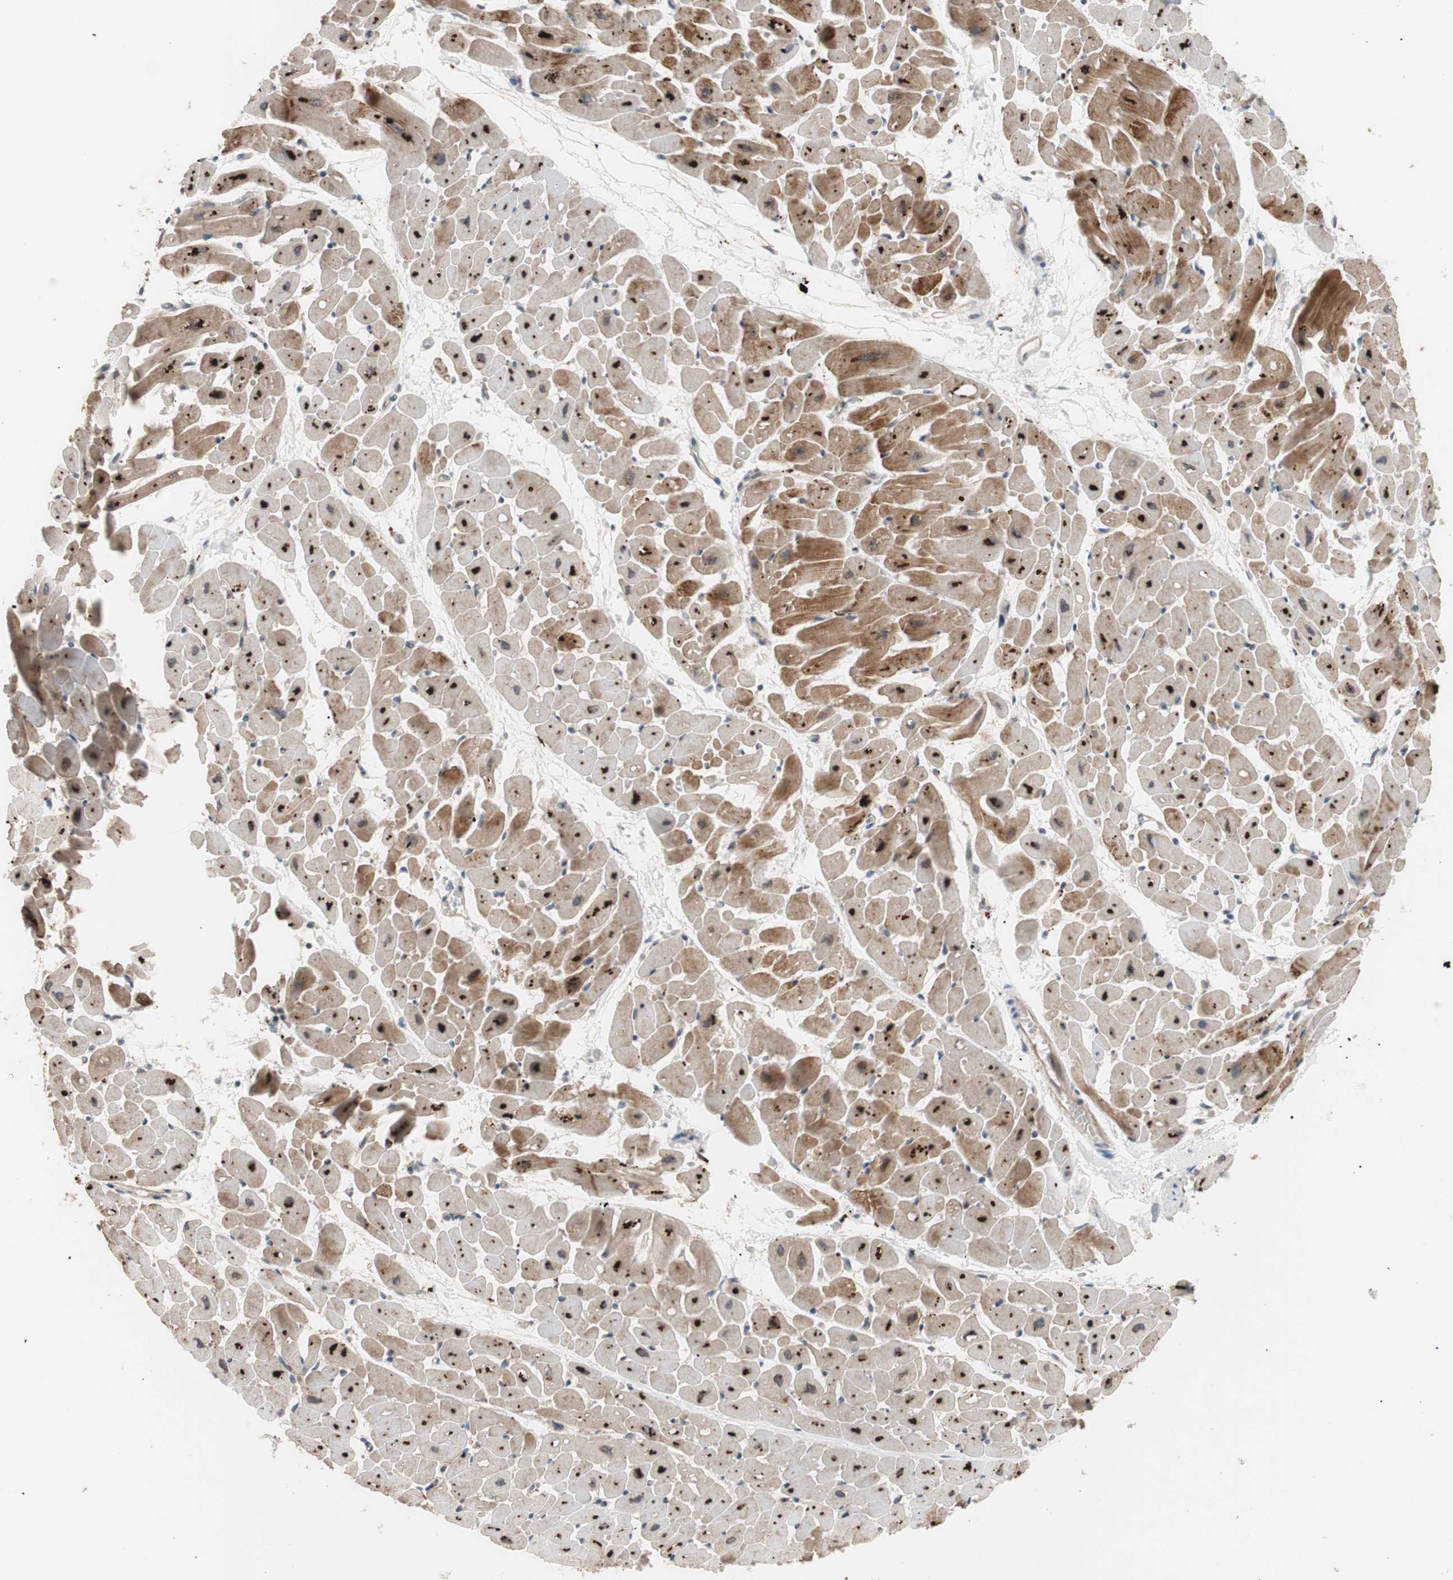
{"staining": {"intensity": "strong", "quantity": "25%-75%", "location": "cytoplasmic/membranous,nuclear"}, "tissue": "heart muscle", "cell_type": "Cardiomyocytes", "image_type": "normal", "snomed": [{"axis": "morphology", "description": "Normal tissue, NOS"}, {"axis": "topography", "description": "Heart"}], "caption": "The photomicrograph displays staining of benign heart muscle, revealing strong cytoplasmic/membranous,nuclear protein expression (brown color) within cardiomyocytes.", "gene": "SMG1", "patient": {"sex": "male", "age": 45}}